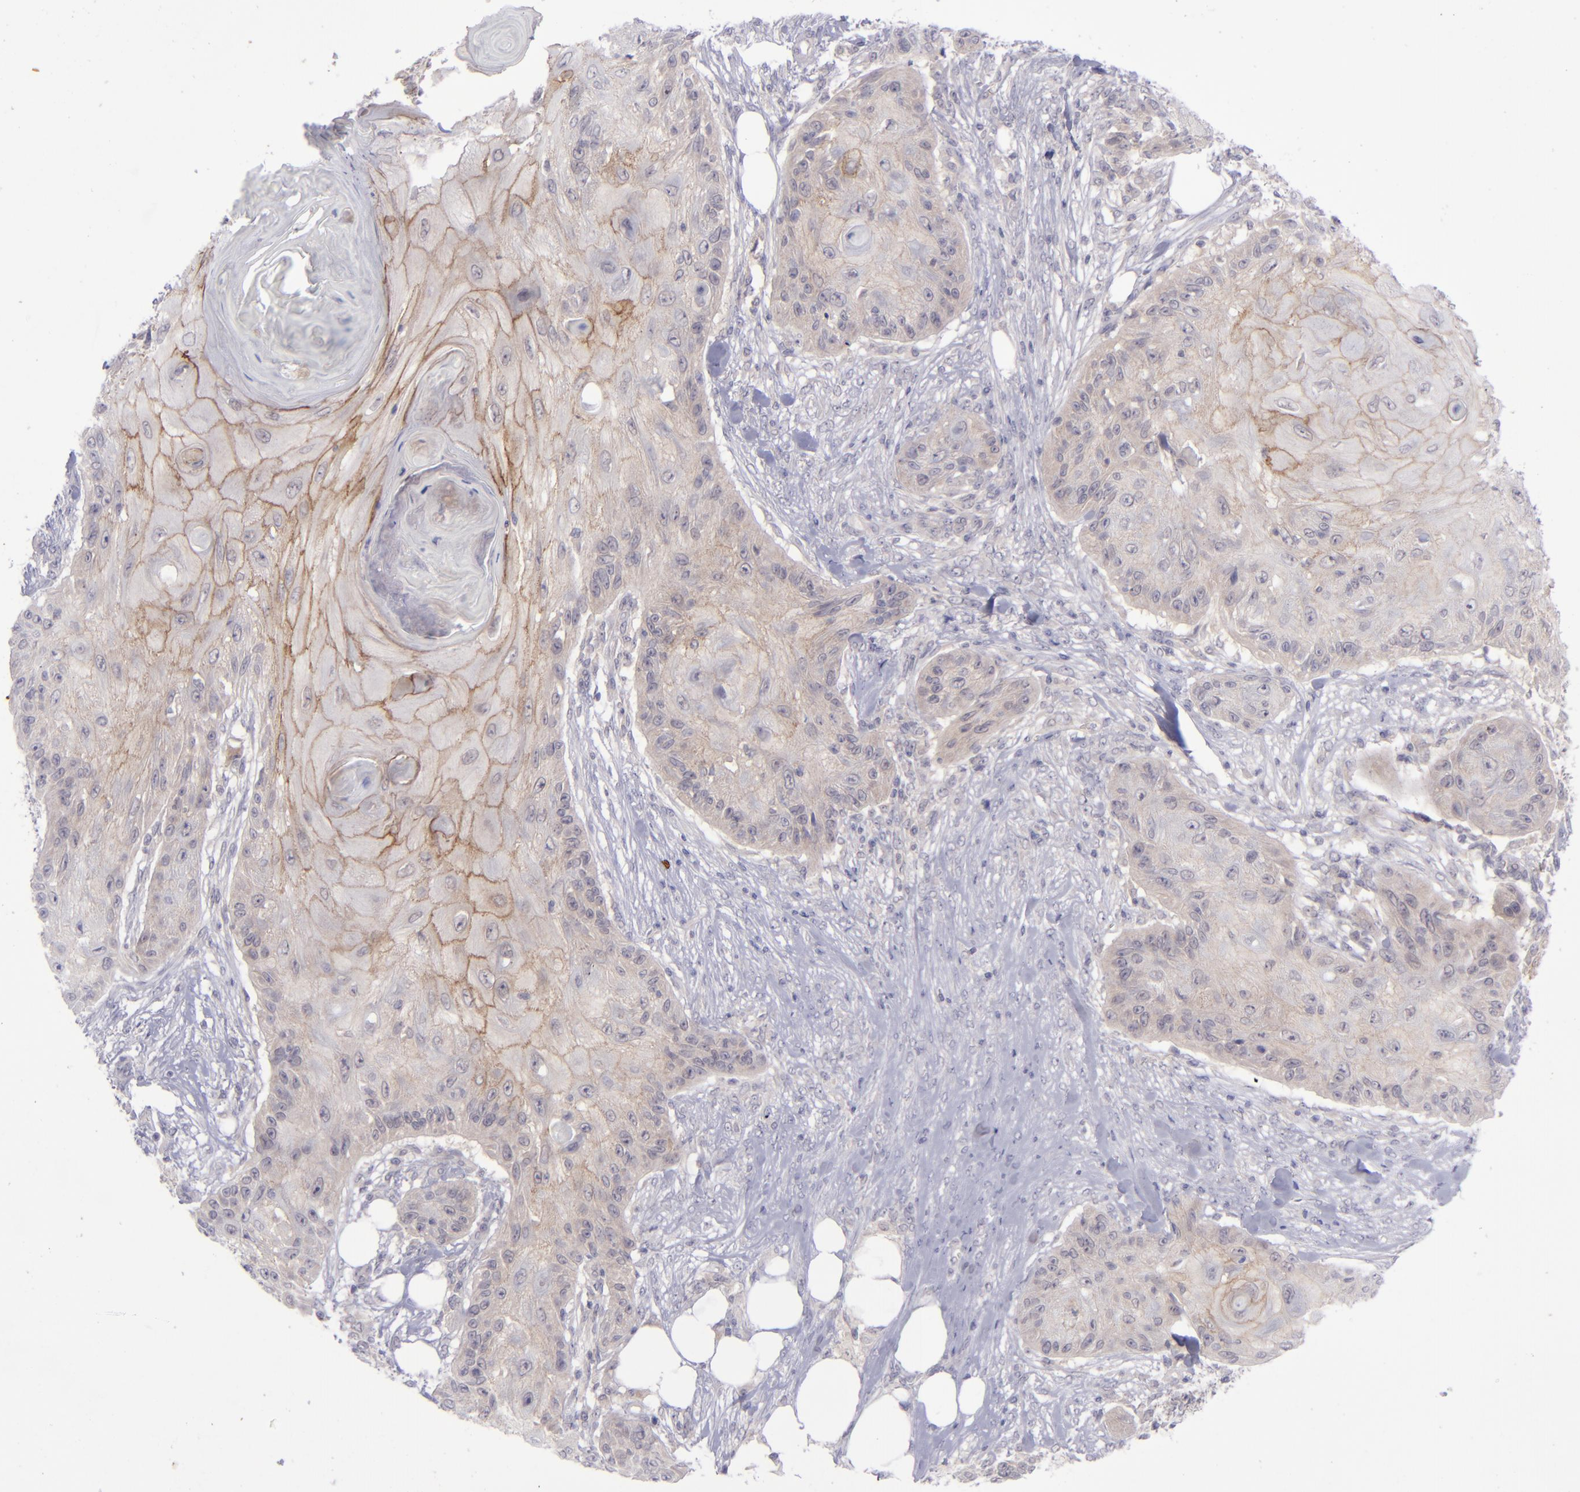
{"staining": {"intensity": "moderate", "quantity": "25%-75%", "location": "cytoplasmic/membranous"}, "tissue": "skin cancer", "cell_type": "Tumor cells", "image_type": "cancer", "snomed": [{"axis": "morphology", "description": "Squamous cell carcinoma, NOS"}, {"axis": "topography", "description": "Skin"}], "caption": "There is medium levels of moderate cytoplasmic/membranous staining in tumor cells of skin cancer, as demonstrated by immunohistochemical staining (brown color).", "gene": "EVPL", "patient": {"sex": "female", "age": 88}}